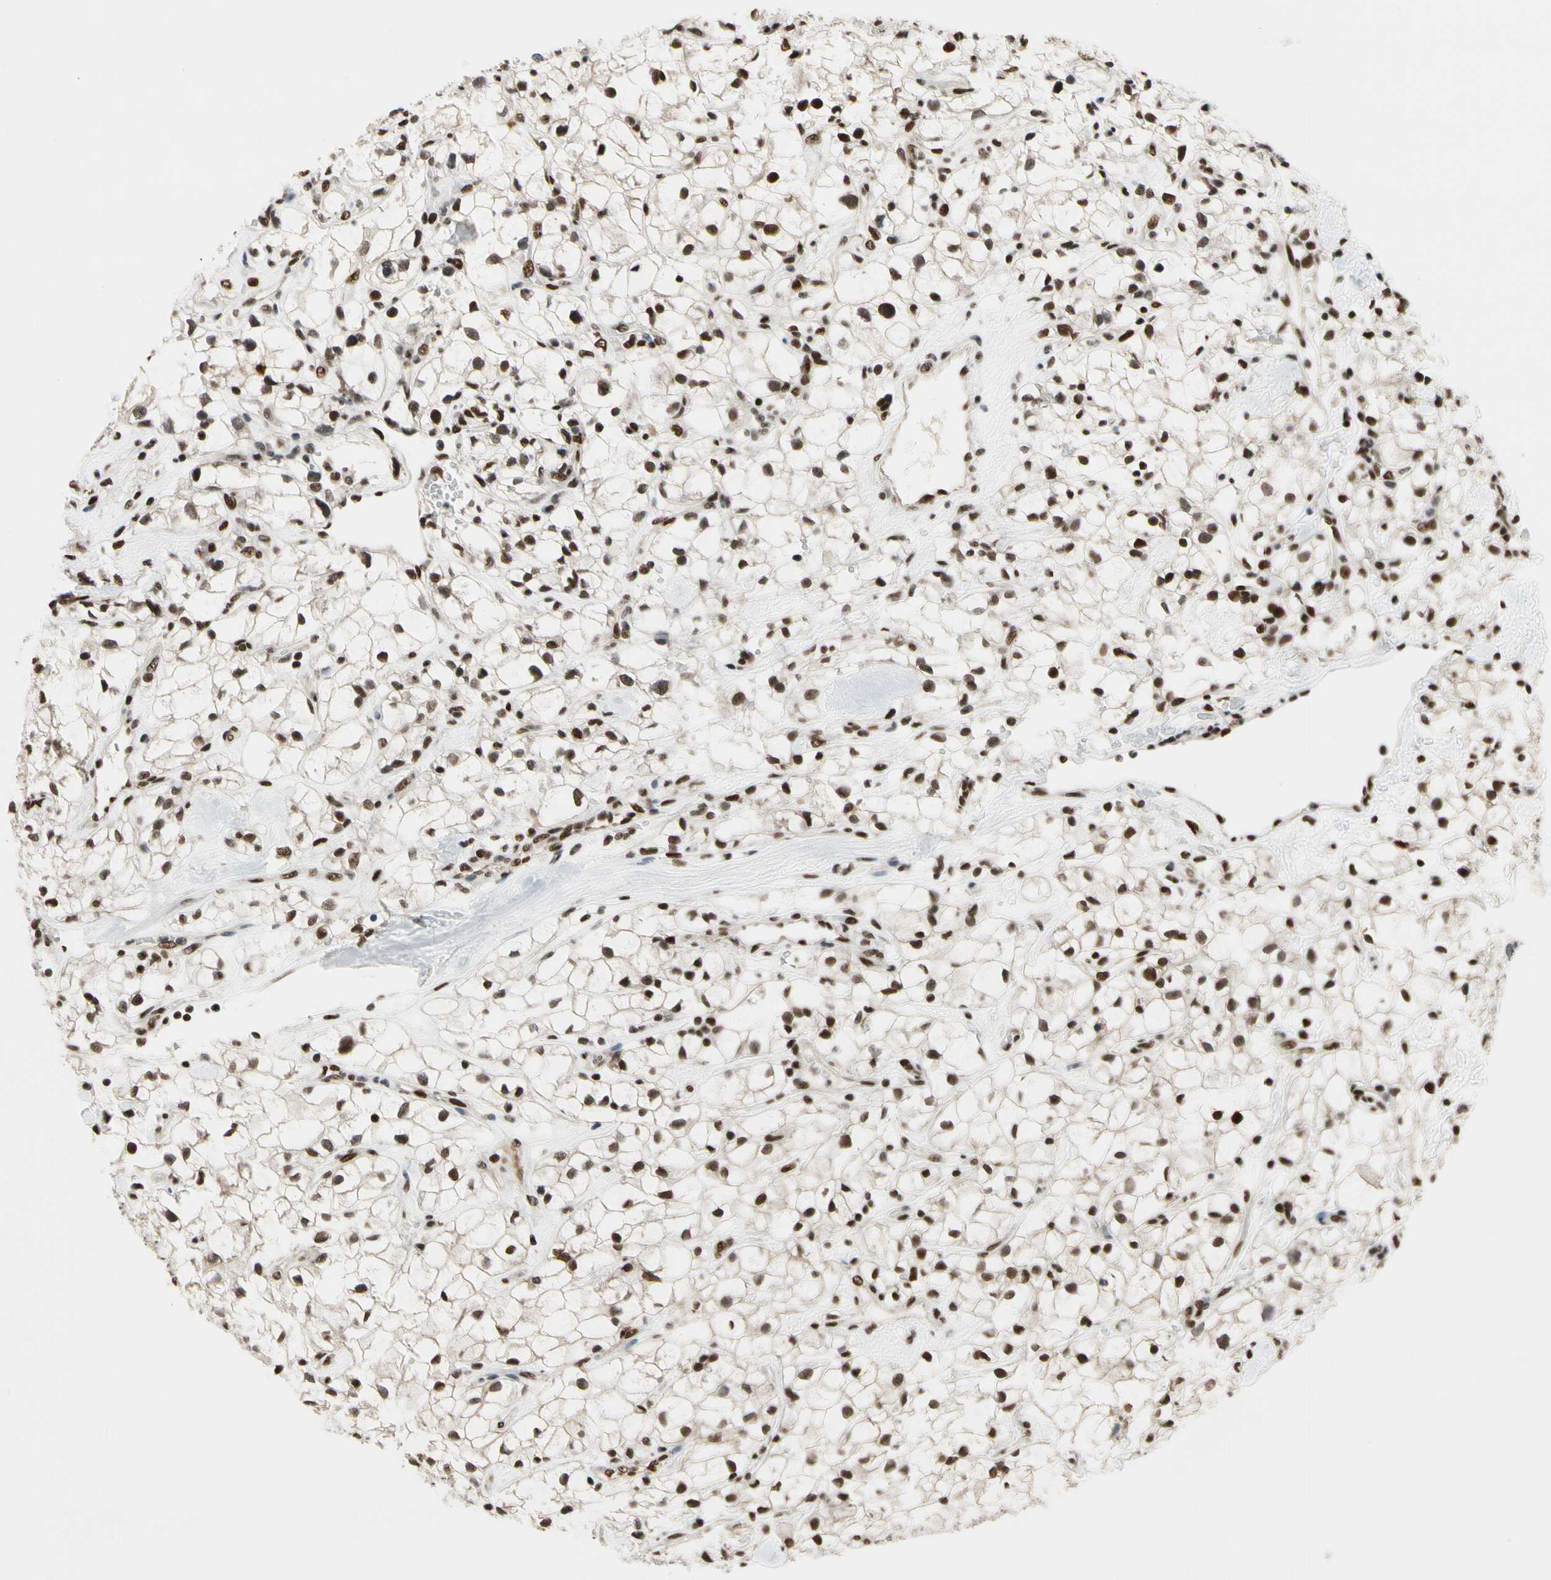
{"staining": {"intensity": "strong", "quantity": ">75%", "location": "nuclear"}, "tissue": "renal cancer", "cell_type": "Tumor cells", "image_type": "cancer", "snomed": [{"axis": "morphology", "description": "Adenocarcinoma, NOS"}, {"axis": "topography", "description": "Kidney"}], "caption": "Immunohistochemistry histopathology image of human renal cancer (adenocarcinoma) stained for a protein (brown), which displays high levels of strong nuclear positivity in approximately >75% of tumor cells.", "gene": "RECQL", "patient": {"sex": "female", "age": 60}}